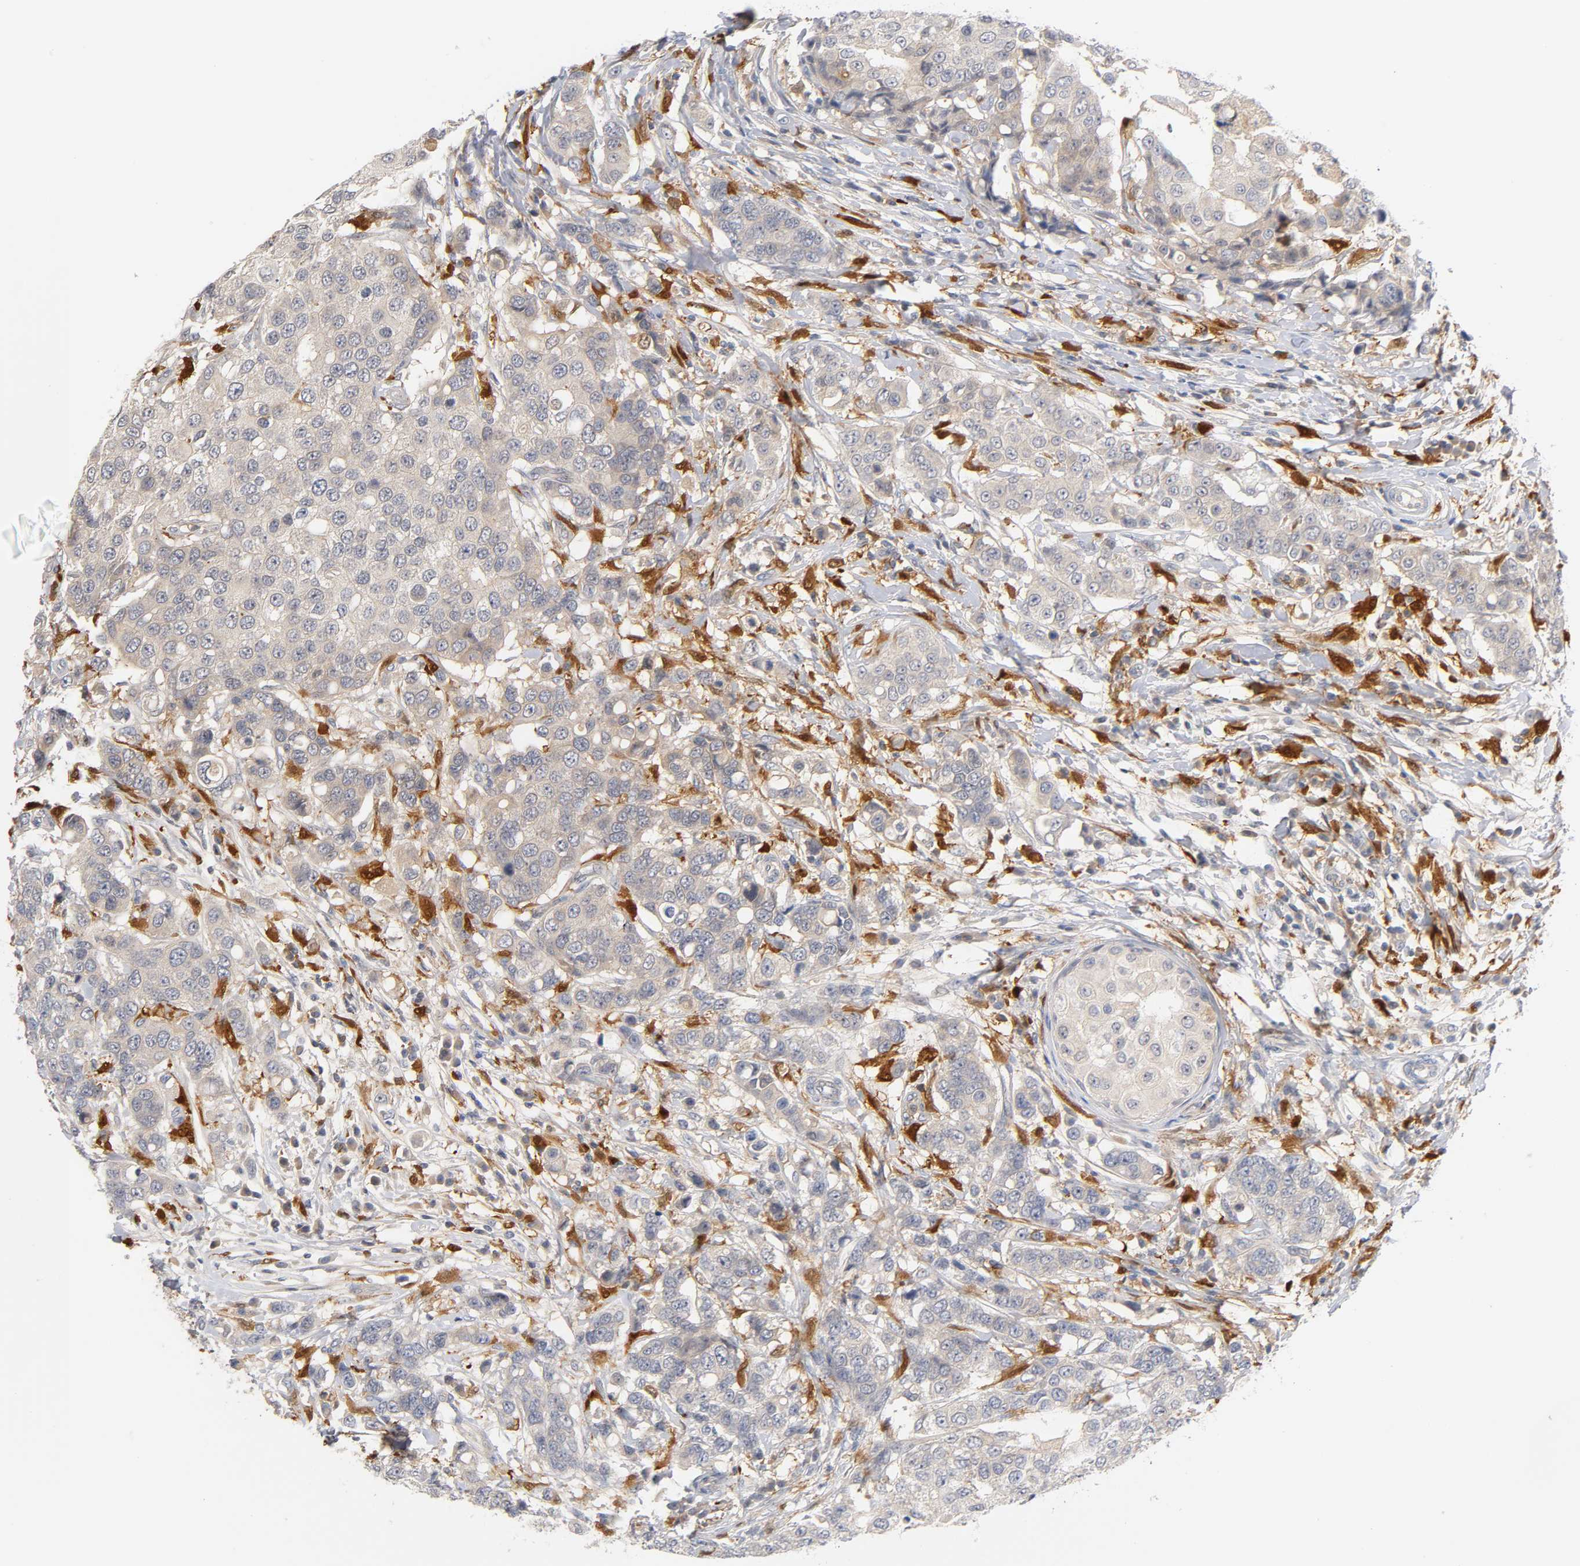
{"staining": {"intensity": "weak", "quantity": "<25%", "location": "cytoplasmic/membranous"}, "tissue": "breast cancer", "cell_type": "Tumor cells", "image_type": "cancer", "snomed": [{"axis": "morphology", "description": "Duct carcinoma"}, {"axis": "topography", "description": "Breast"}], "caption": "The photomicrograph shows no staining of tumor cells in breast infiltrating ductal carcinoma.", "gene": "IL18", "patient": {"sex": "female", "age": 27}}